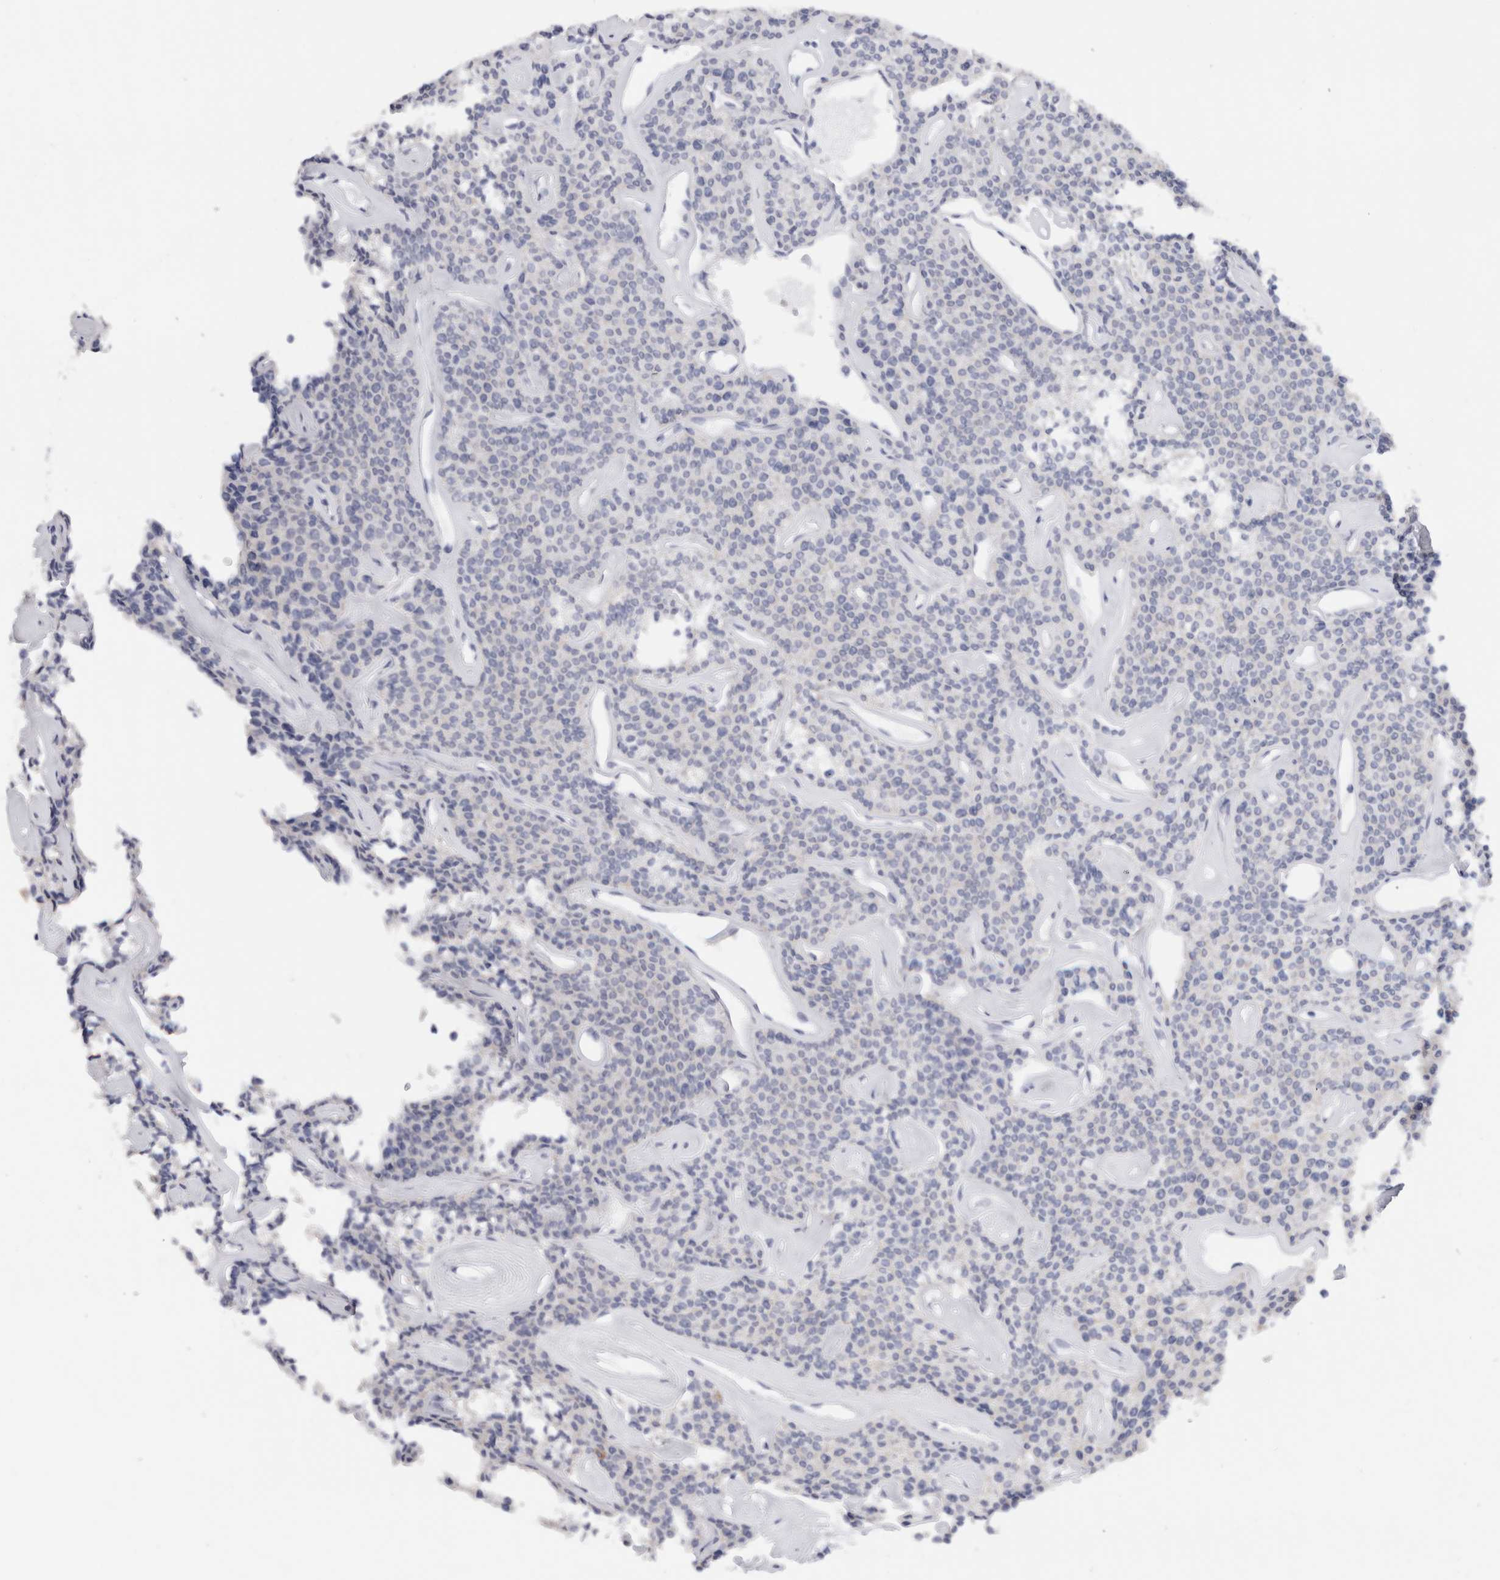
{"staining": {"intensity": "negative", "quantity": "none", "location": "none"}, "tissue": "parathyroid gland", "cell_type": "Glandular cells", "image_type": "normal", "snomed": [{"axis": "morphology", "description": "Normal tissue, NOS"}, {"axis": "topography", "description": "Parathyroid gland"}], "caption": "Glandular cells are negative for protein expression in unremarkable human parathyroid gland. (Brightfield microscopy of DAB (3,3'-diaminobenzidine) immunohistochemistry at high magnification).", "gene": "C9orf50", "patient": {"sex": "male", "age": 46}}